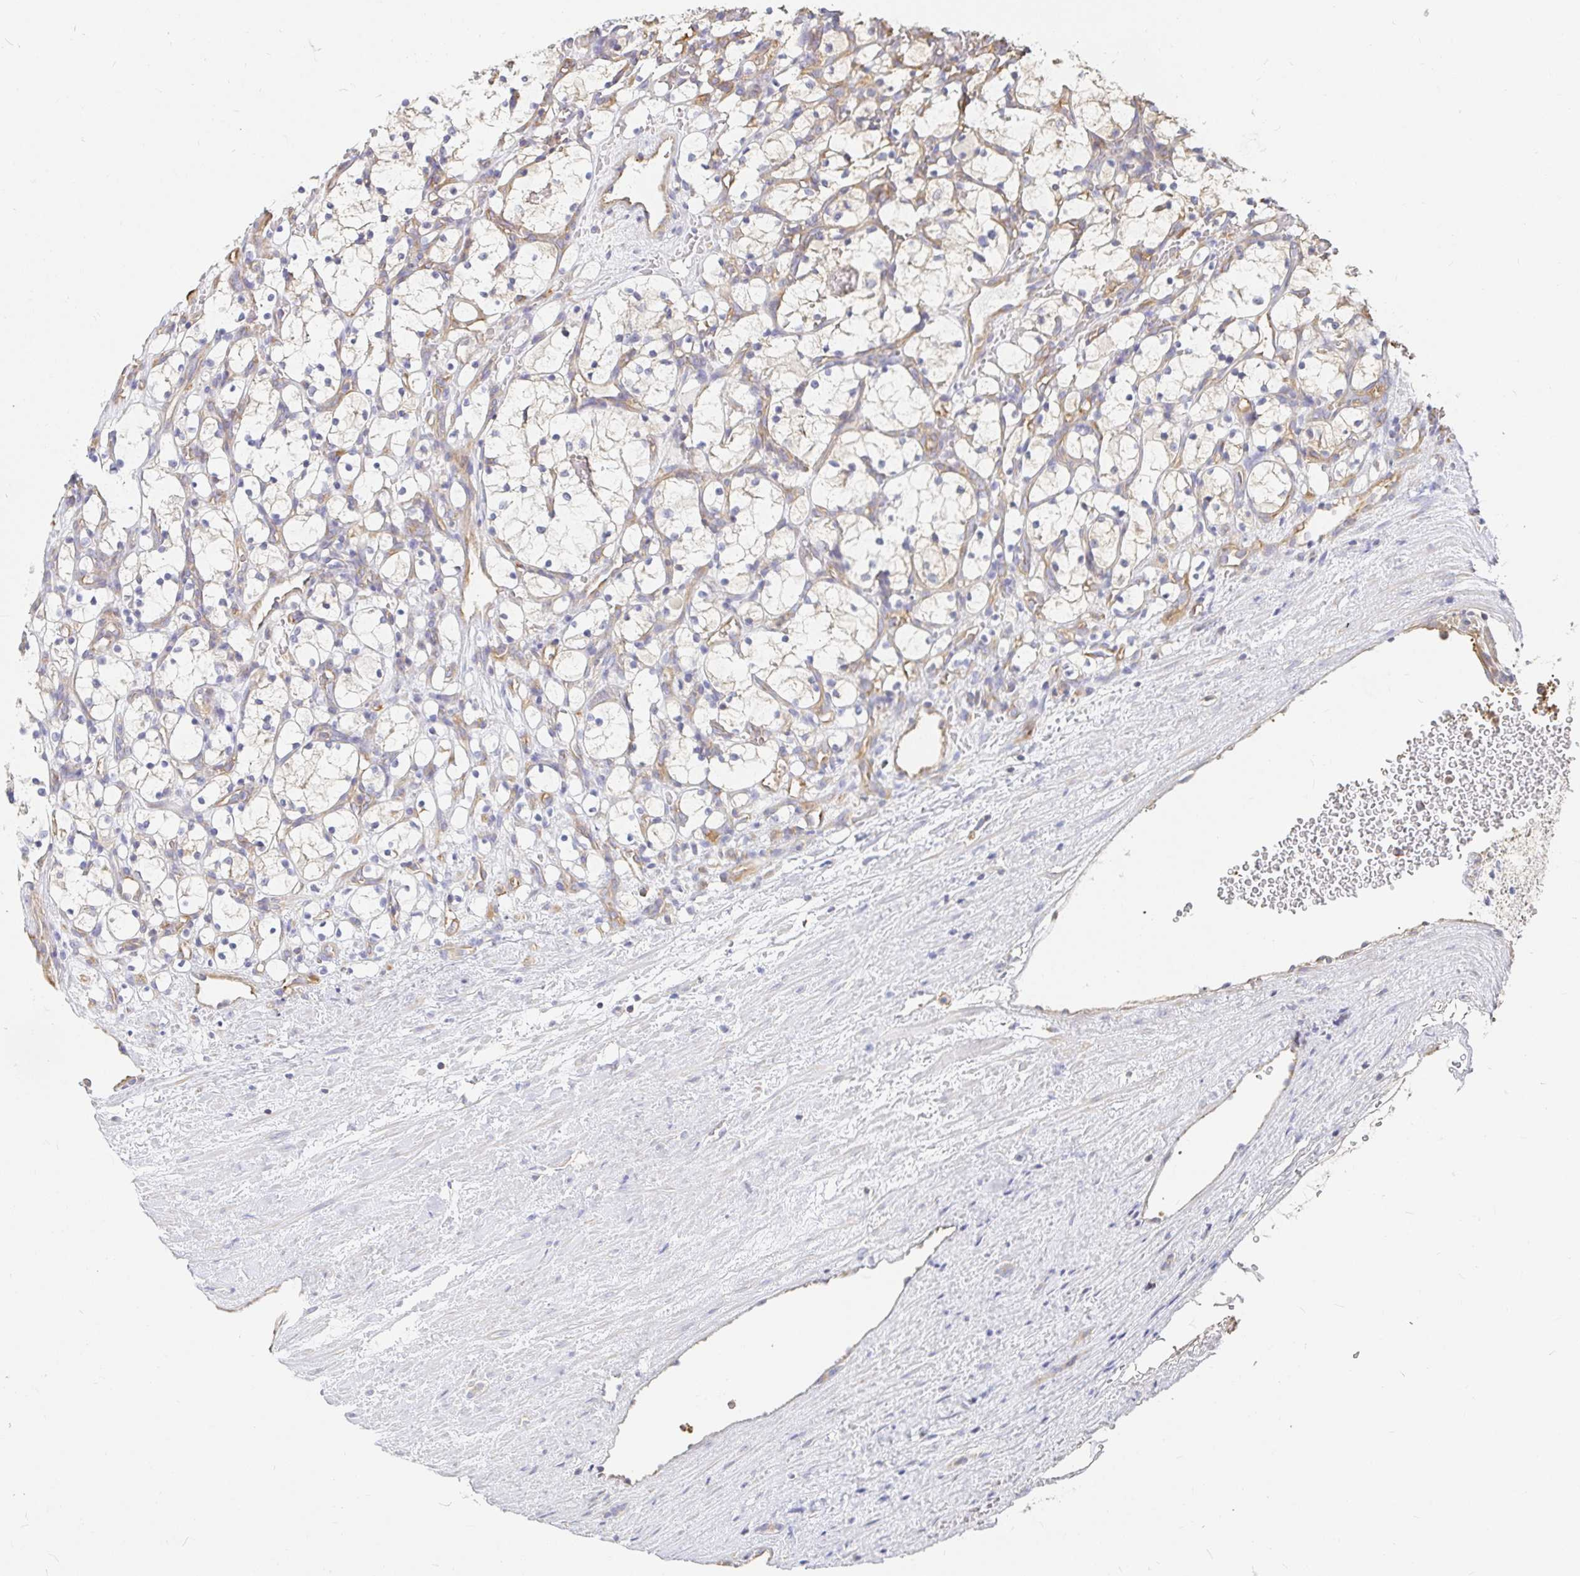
{"staining": {"intensity": "negative", "quantity": "none", "location": "none"}, "tissue": "renal cancer", "cell_type": "Tumor cells", "image_type": "cancer", "snomed": [{"axis": "morphology", "description": "Adenocarcinoma, NOS"}, {"axis": "topography", "description": "Kidney"}], "caption": "IHC of renal cancer (adenocarcinoma) exhibits no staining in tumor cells.", "gene": "TSPAN19", "patient": {"sex": "female", "age": 69}}